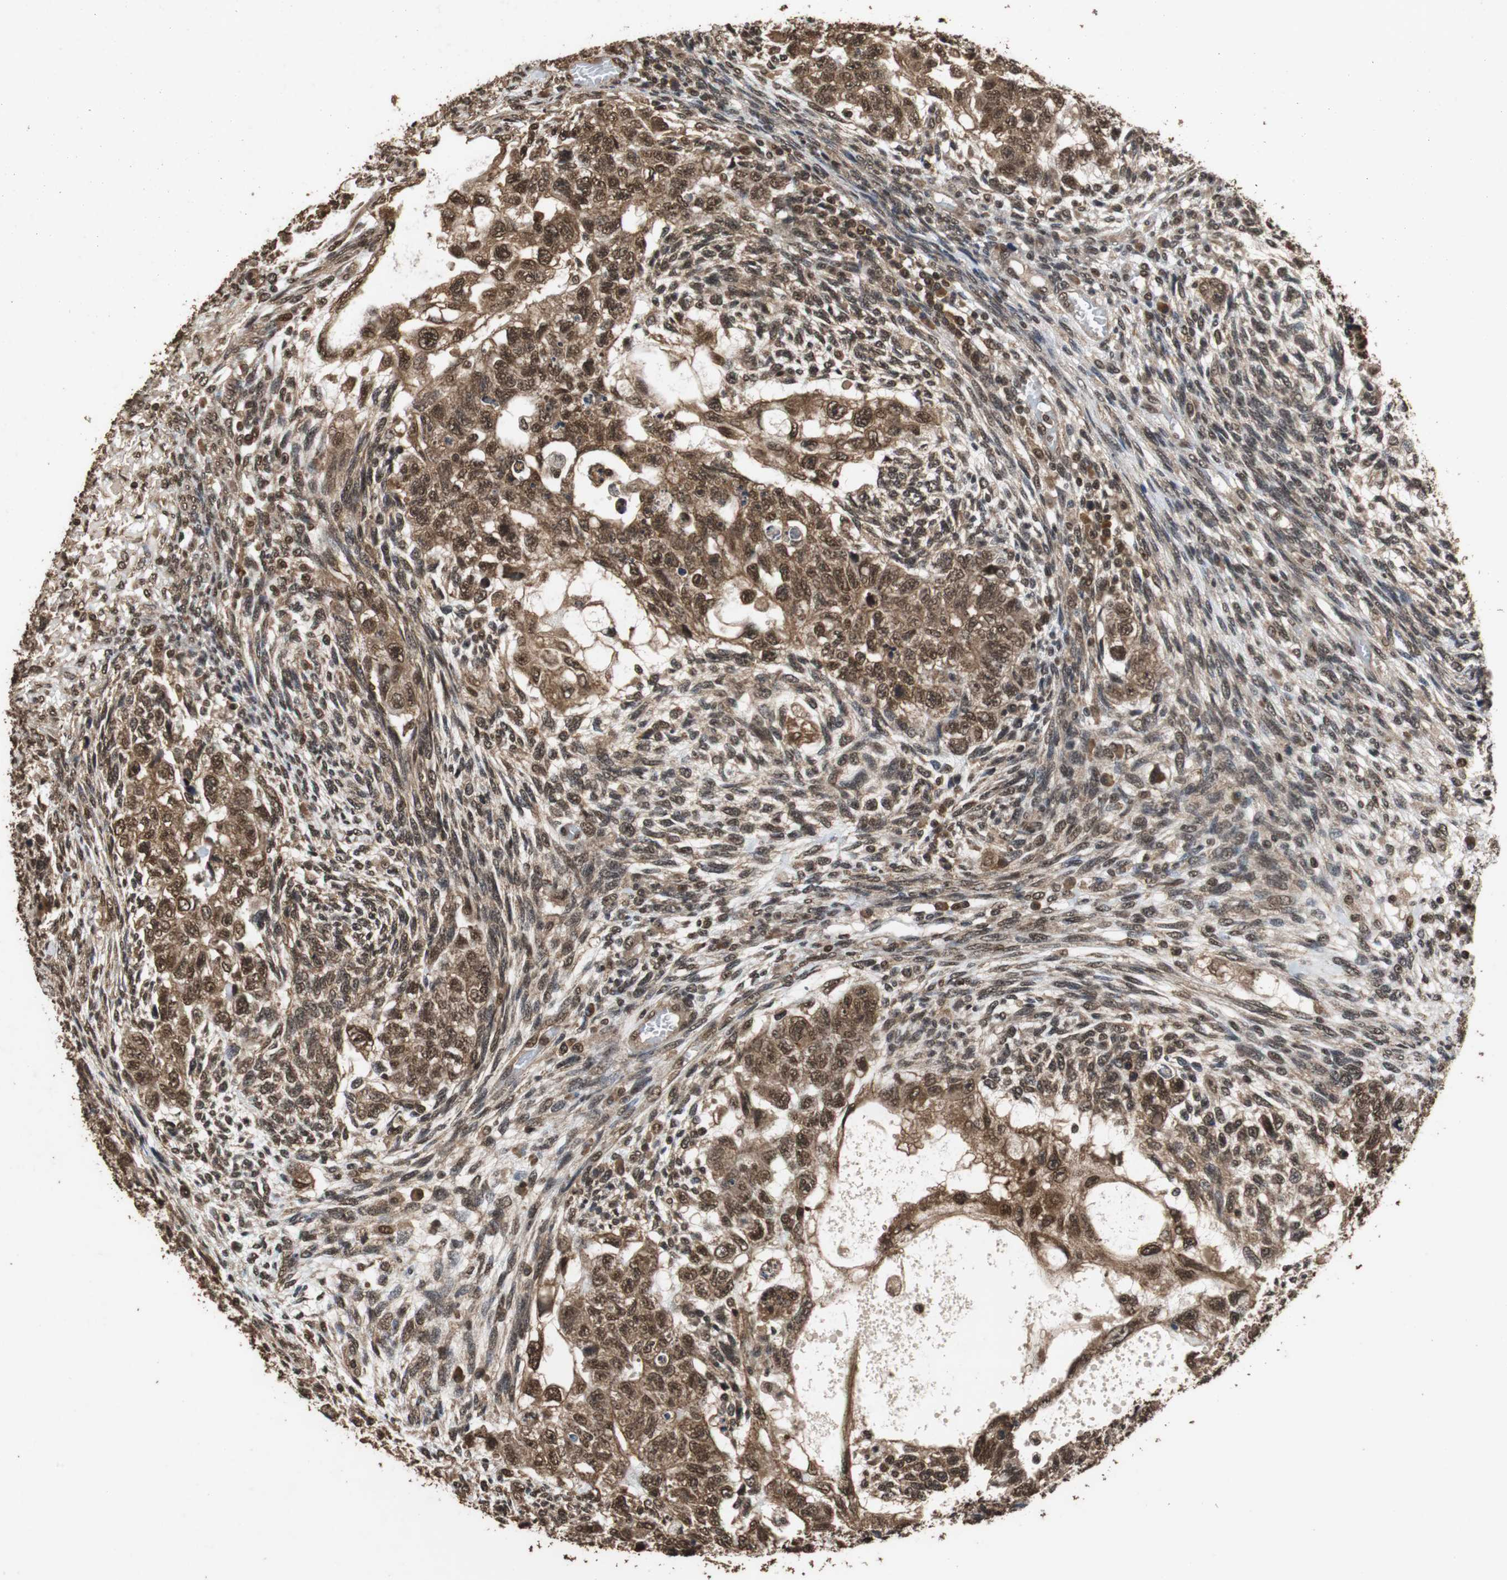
{"staining": {"intensity": "strong", "quantity": ">75%", "location": "cytoplasmic/membranous,nuclear"}, "tissue": "testis cancer", "cell_type": "Tumor cells", "image_type": "cancer", "snomed": [{"axis": "morphology", "description": "Normal tissue, NOS"}, {"axis": "morphology", "description": "Carcinoma, Embryonal, NOS"}, {"axis": "topography", "description": "Testis"}], "caption": "This micrograph demonstrates IHC staining of testis cancer (embryonal carcinoma), with high strong cytoplasmic/membranous and nuclear staining in about >75% of tumor cells.", "gene": "ZNF18", "patient": {"sex": "male", "age": 36}}